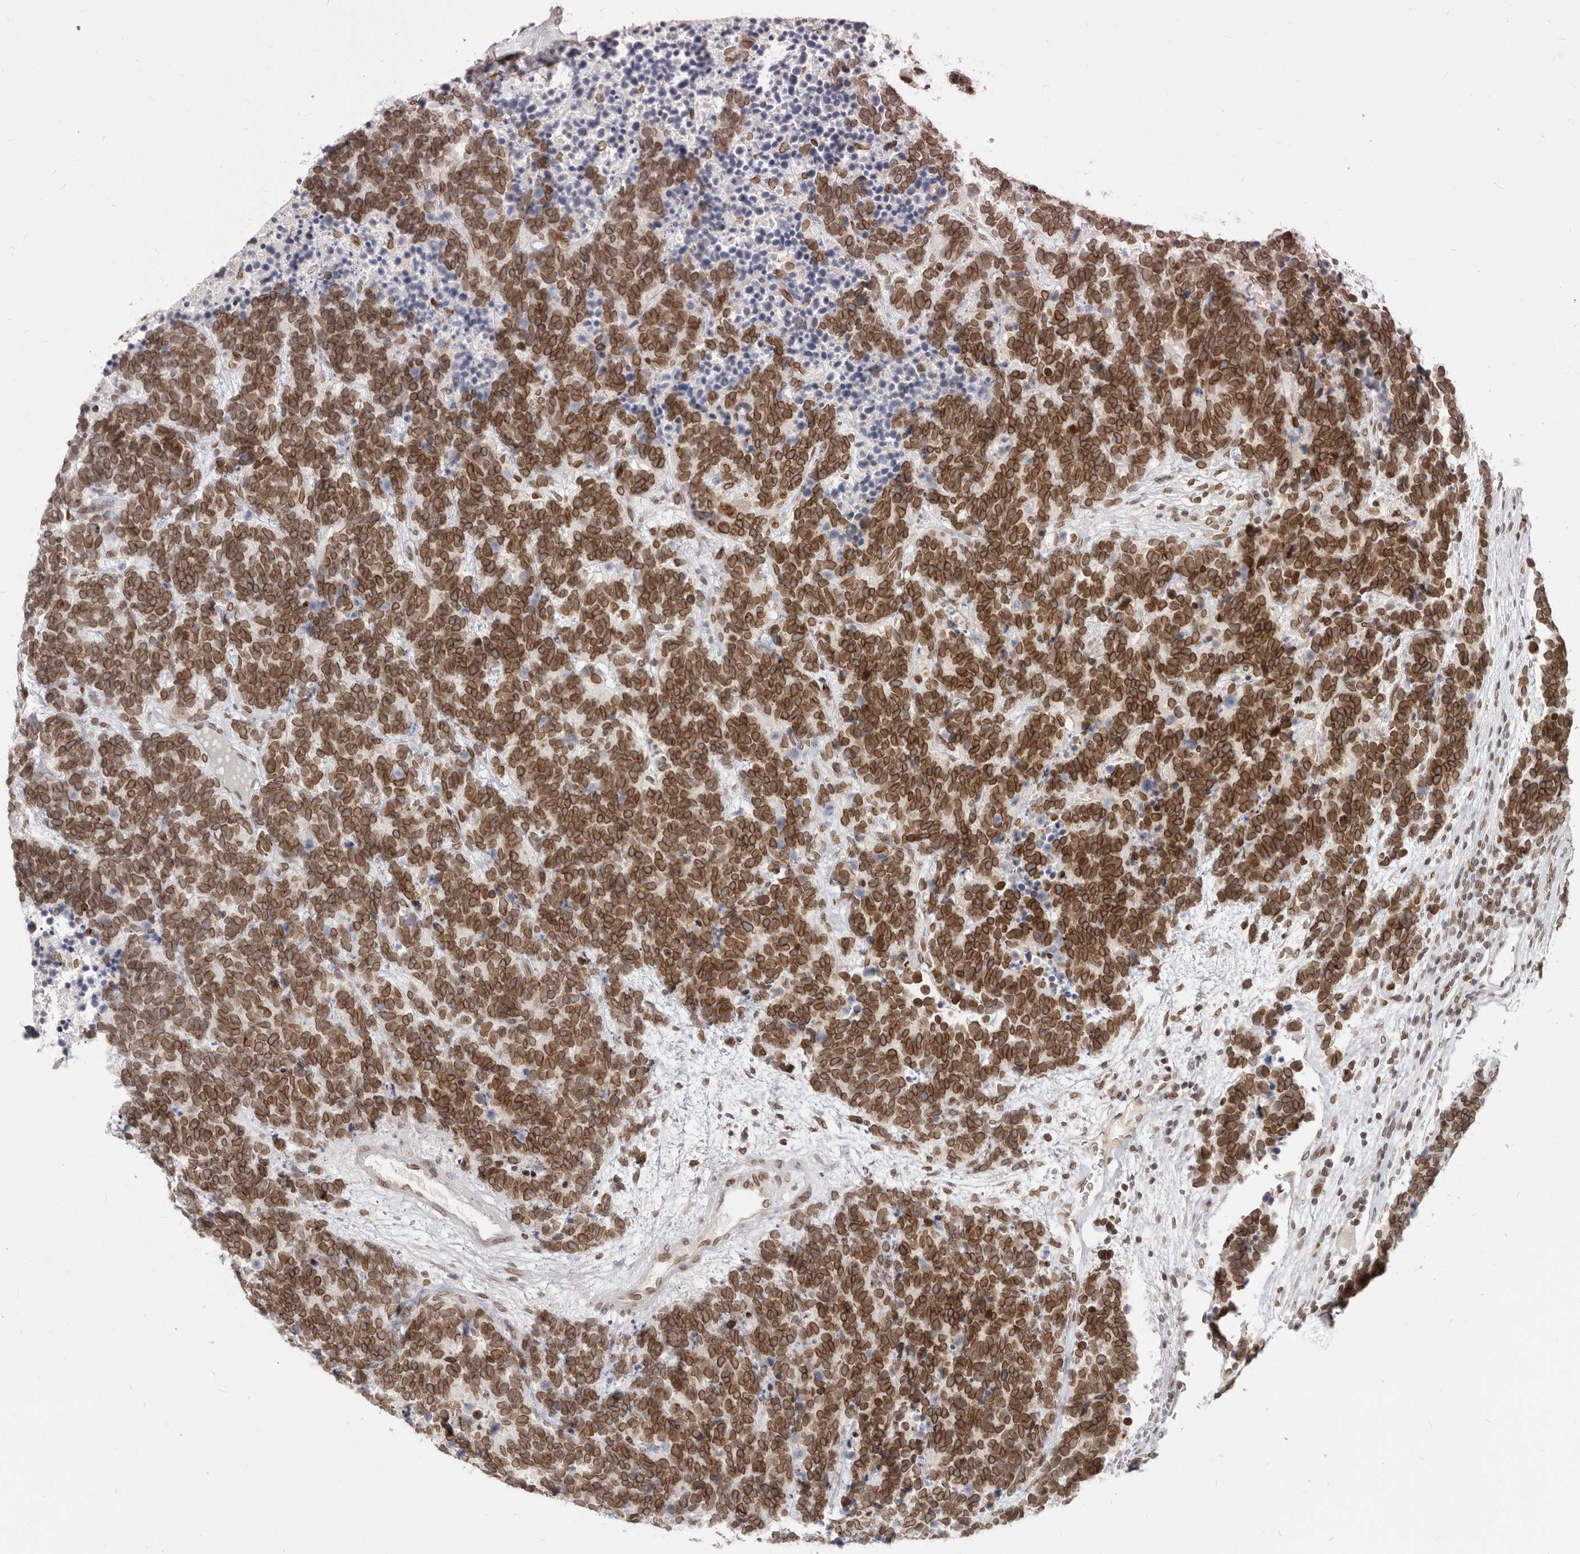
{"staining": {"intensity": "strong", "quantity": ">75%", "location": "cytoplasmic/membranous,nuclear"}, "tissue": "carcinoid", "cell_type": "Tumor cells", "image_type": "cancer", "snomed": [{"axis": "morphology", "description": "Carcinoma, NOS"}, {"axis": "morphology", "description": "Carcinoid, malignant, NOS"}, {"axis": "topography", "description": "Urinary bladder"}], "caption": "There is high levels of strong cytoplasmic/membranous and nuclear expression in tumor cells of carcinoma, as demonstrated by immunohistochemical staining (brown color).", "gene": "NUP153", "patient": {"sex": "male", "age": 57}}